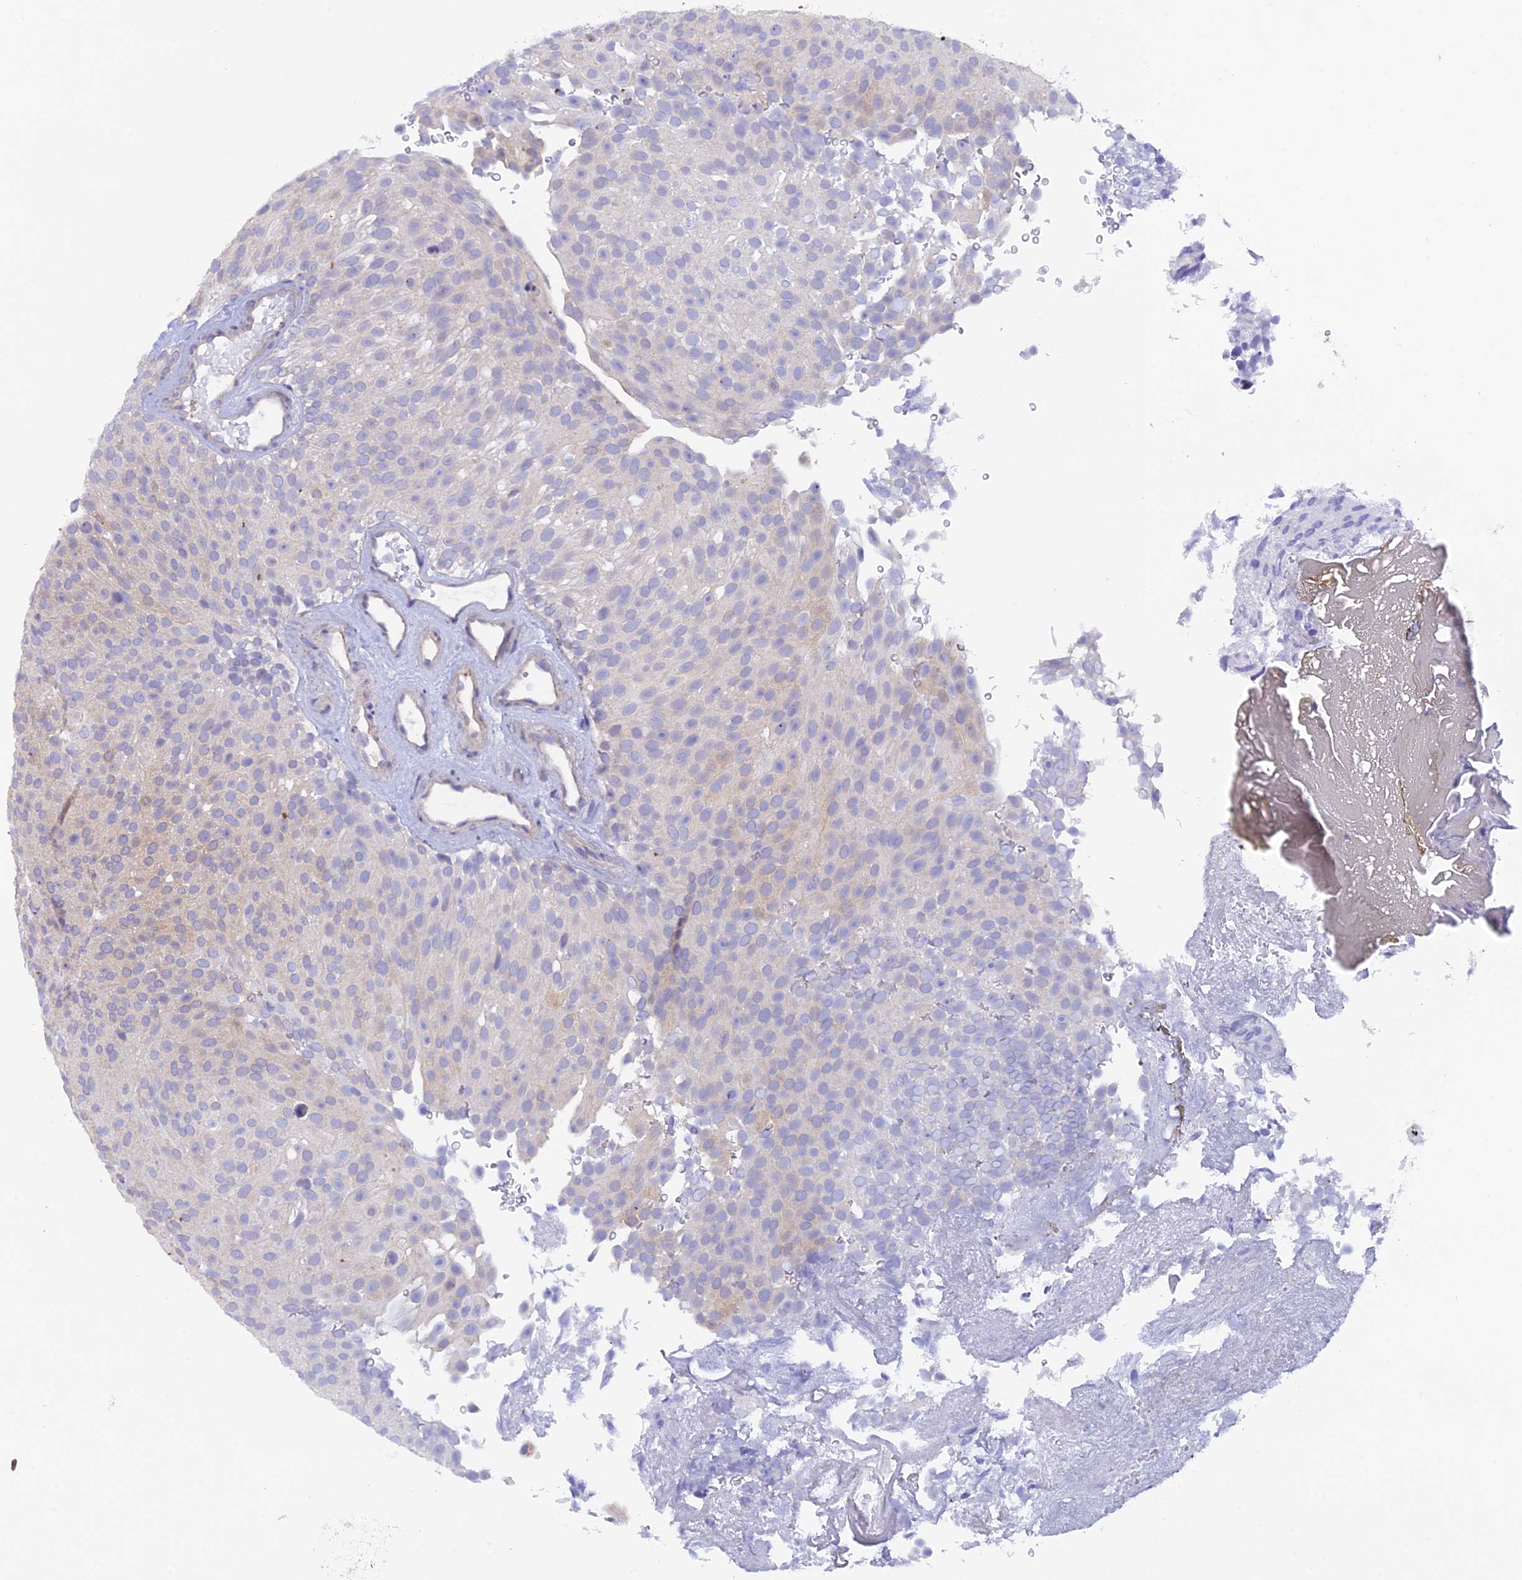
{"staining": {"intensity": "negative", "quantity": "none", "location": "none"}, "tissue": "urothelial cancer", "cell_type": "Tumor cells", "image_type": "cancer", "snomed": [{"axis": "morphology", "description": "Urothelial carcinoma, Low grade"}, {"axis": "topography", "description": "Urinary bladder"}], "caption": "Immunohistochemistry (IHC) of human urothelial cancer demonstrates no expression in tumor cells.", "gene": "FZR1", "patient": {"sex": "male", "age": 78}}